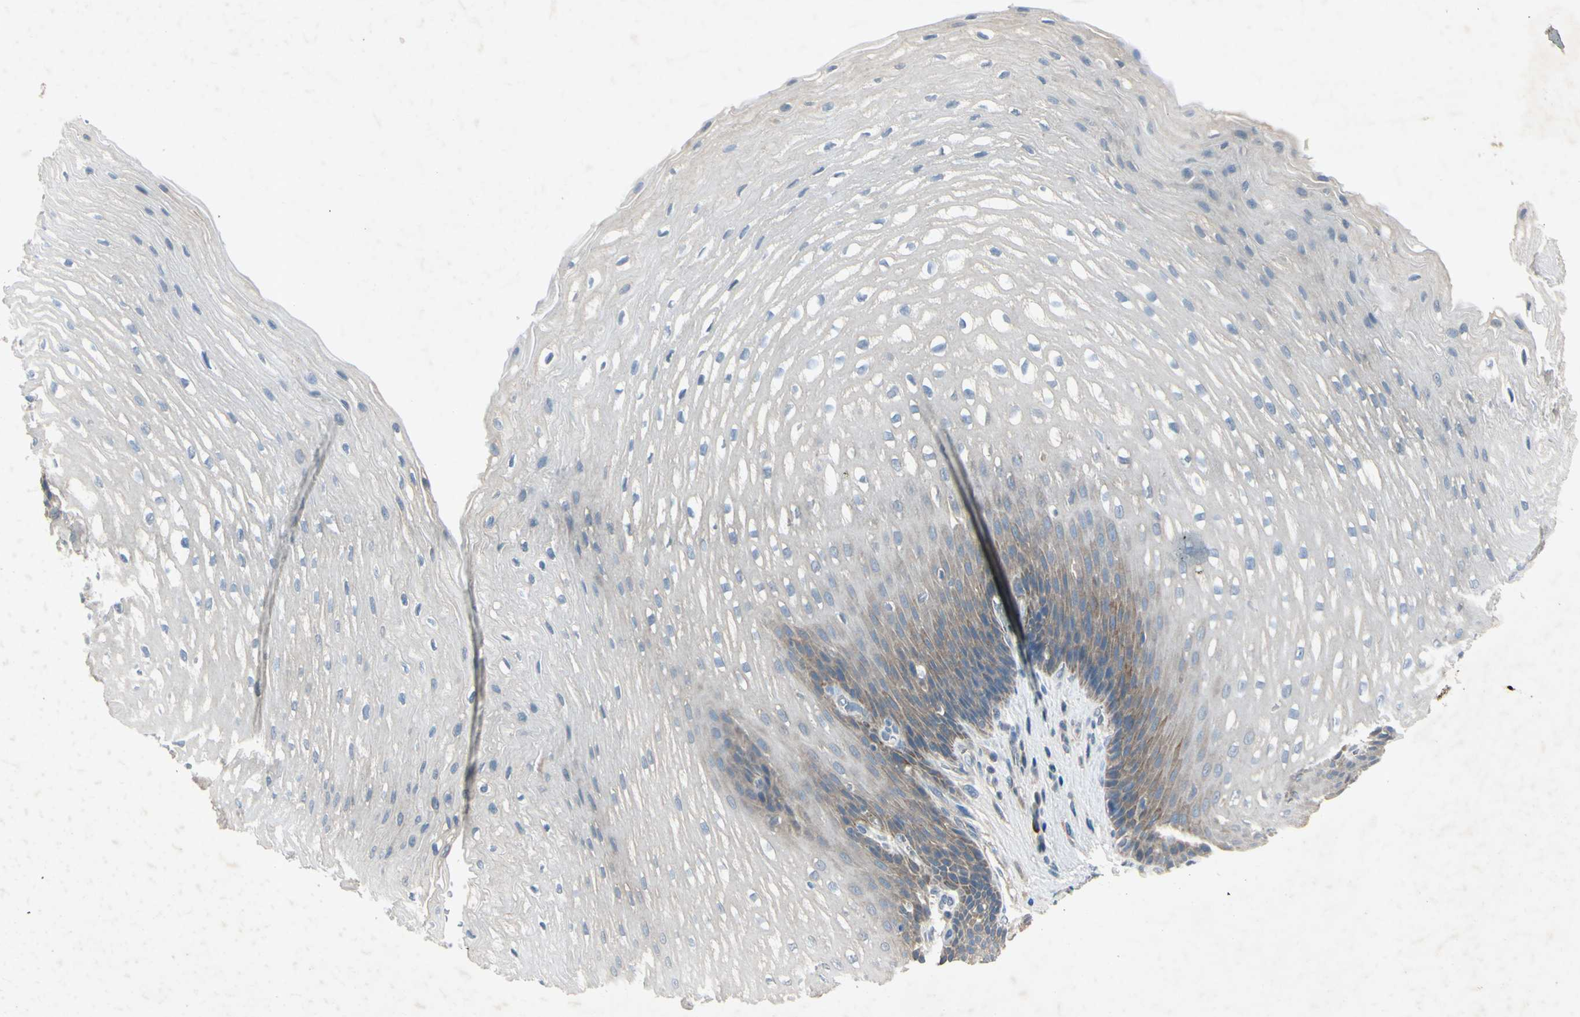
{"staining": {"intensity": "moderate", "quantity": "<25%", "location": "cytoplasmic/membranous"}, "tissue": "esophagus", "cell_type": "Squamous epithelial cells", "image_type": "normal", "snomed": [{"axis": "morphology", "description": "Normal tissue, NOS"}, {"axis": "topography", "description": "Esophagus"}], "caption": "Unremarkable esophagus was stained to show a protein in brown. There is low levels of moderate cytoplasmic/membranous expression in approximately <25% of squamous epithelial cells. The staining was performed using DAB, with brown indicating positive protein expression. Nuclei are stained blue with hematoxylin.", "gene": "AATK", "patient": {"sex": "male", "age": 48}}